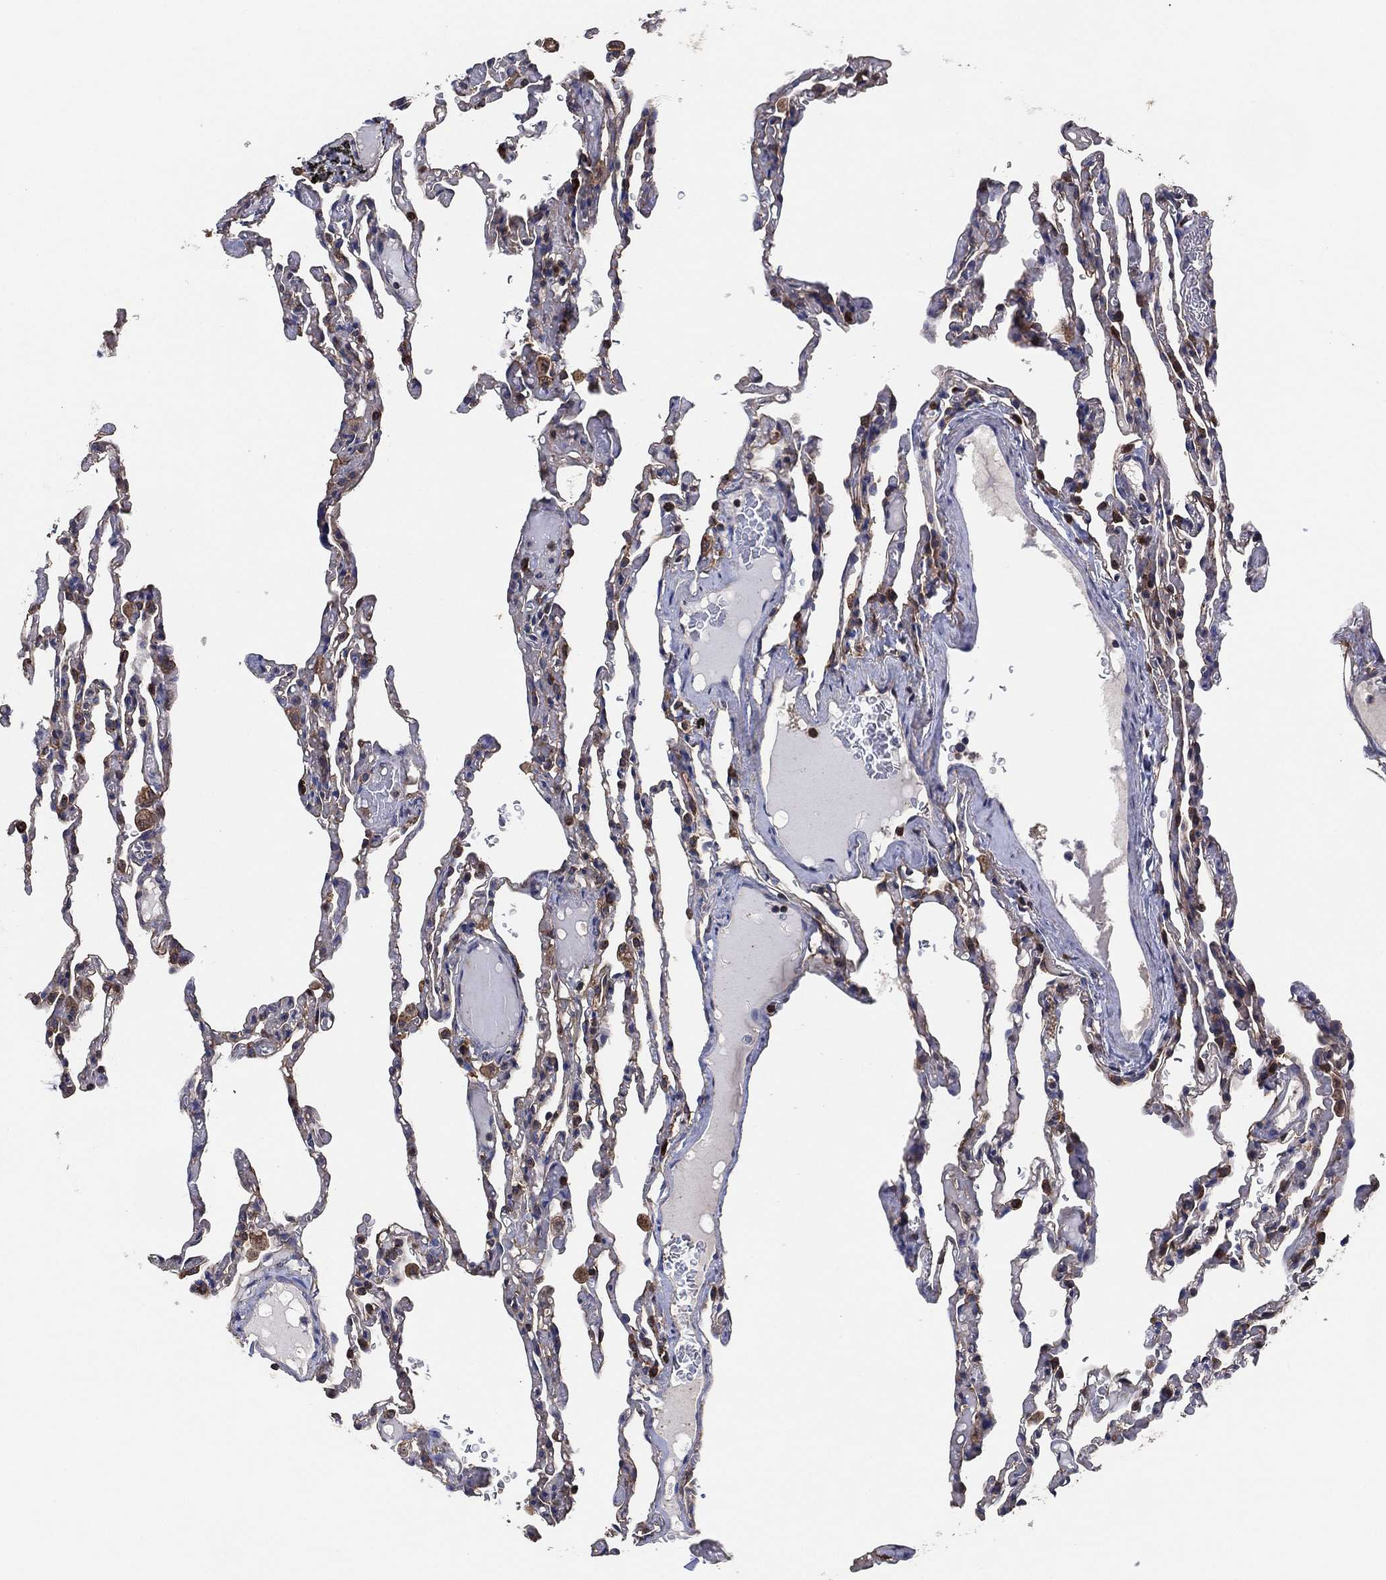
{"staining": {"intensity": "moderate", "quantity": "25%-75%", "location": "cytoplasmic/membranous"}, "tissue": "lung", "cell_type": "Alveolar cells", "image_type": "normal", "snomed": [{"axis": "morphology", "description": "Normal tissue, NOS"}, {"axis": "topography", "description": "Lung"}], "caption": "Alveolar cells show medium levels of moderate cytoplasmic/membranous positivity in about 25%-75% of cells in benign human lung. The staining was performed using DAB (3,3'-diaminobenzidine) to visualize the protein expression in brown, while the nuclei were stained in blue with hematoxylin (Magnification: 20x).", "gene": "LIMD1", "patient": {"sex": "female", "age": 43}}